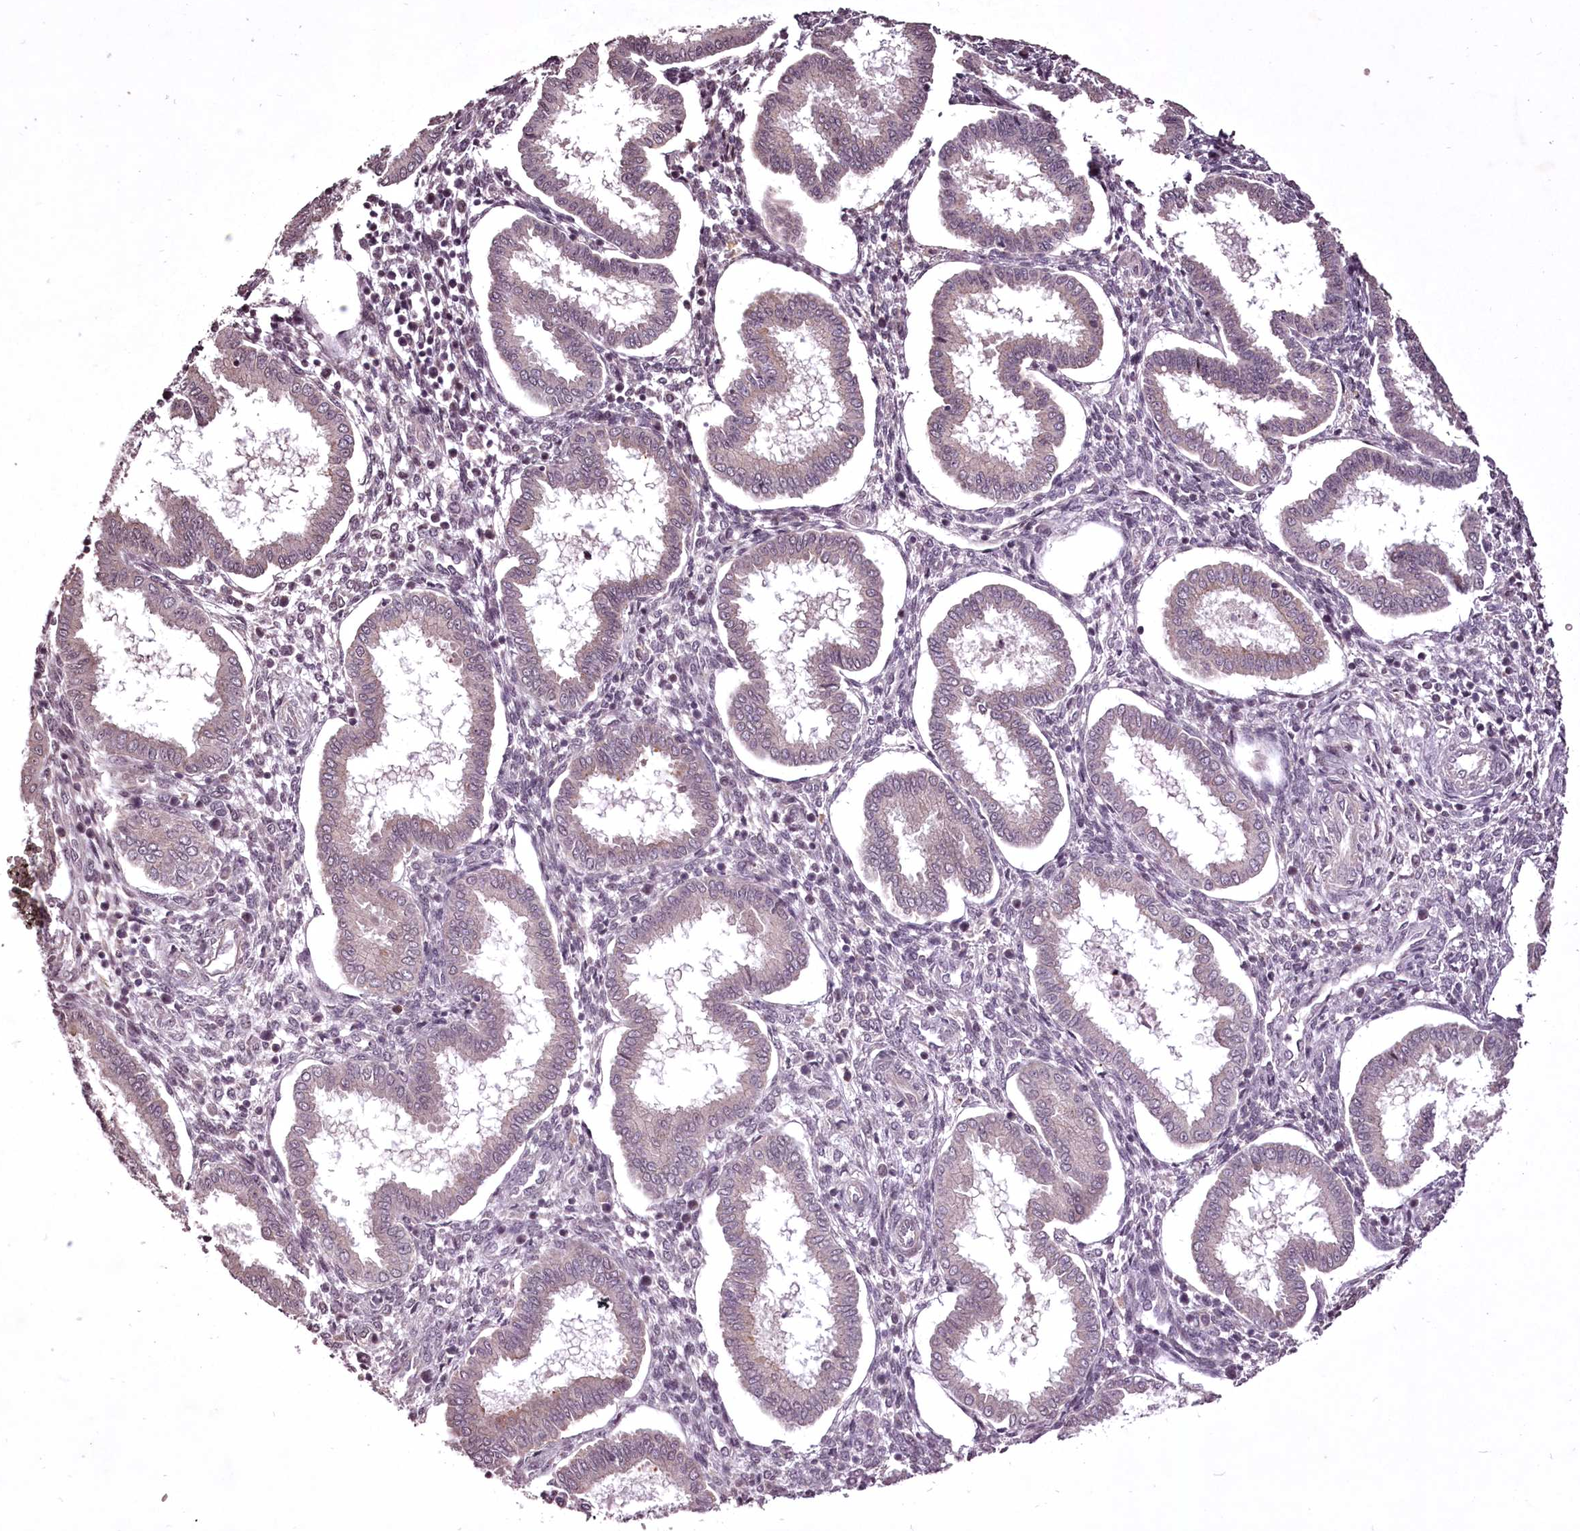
{"staining": {"intensity": "negative", "quantity": "none", "location": "none"}, "tissue": "endometrium", "cell_type": "Cells in endometrial stroma", "image_type": "normal", "snomed": [{"axis": "morphology", "description": "Normal tissue, NOS"}, {"axis": "topography", "description": "Endometrium"}], "caption": "Immunohistochemistry of normal endometrium demonstrates no expression in cells in endometrial stroma. Brightfield microscopy of immunohistochemistry (IHC) stained with DAB (brown) and hematoxylin (blue), captured at high magnification.", "gene": "ADRA1D", "patient": {"sex": "female", "age": 24}}